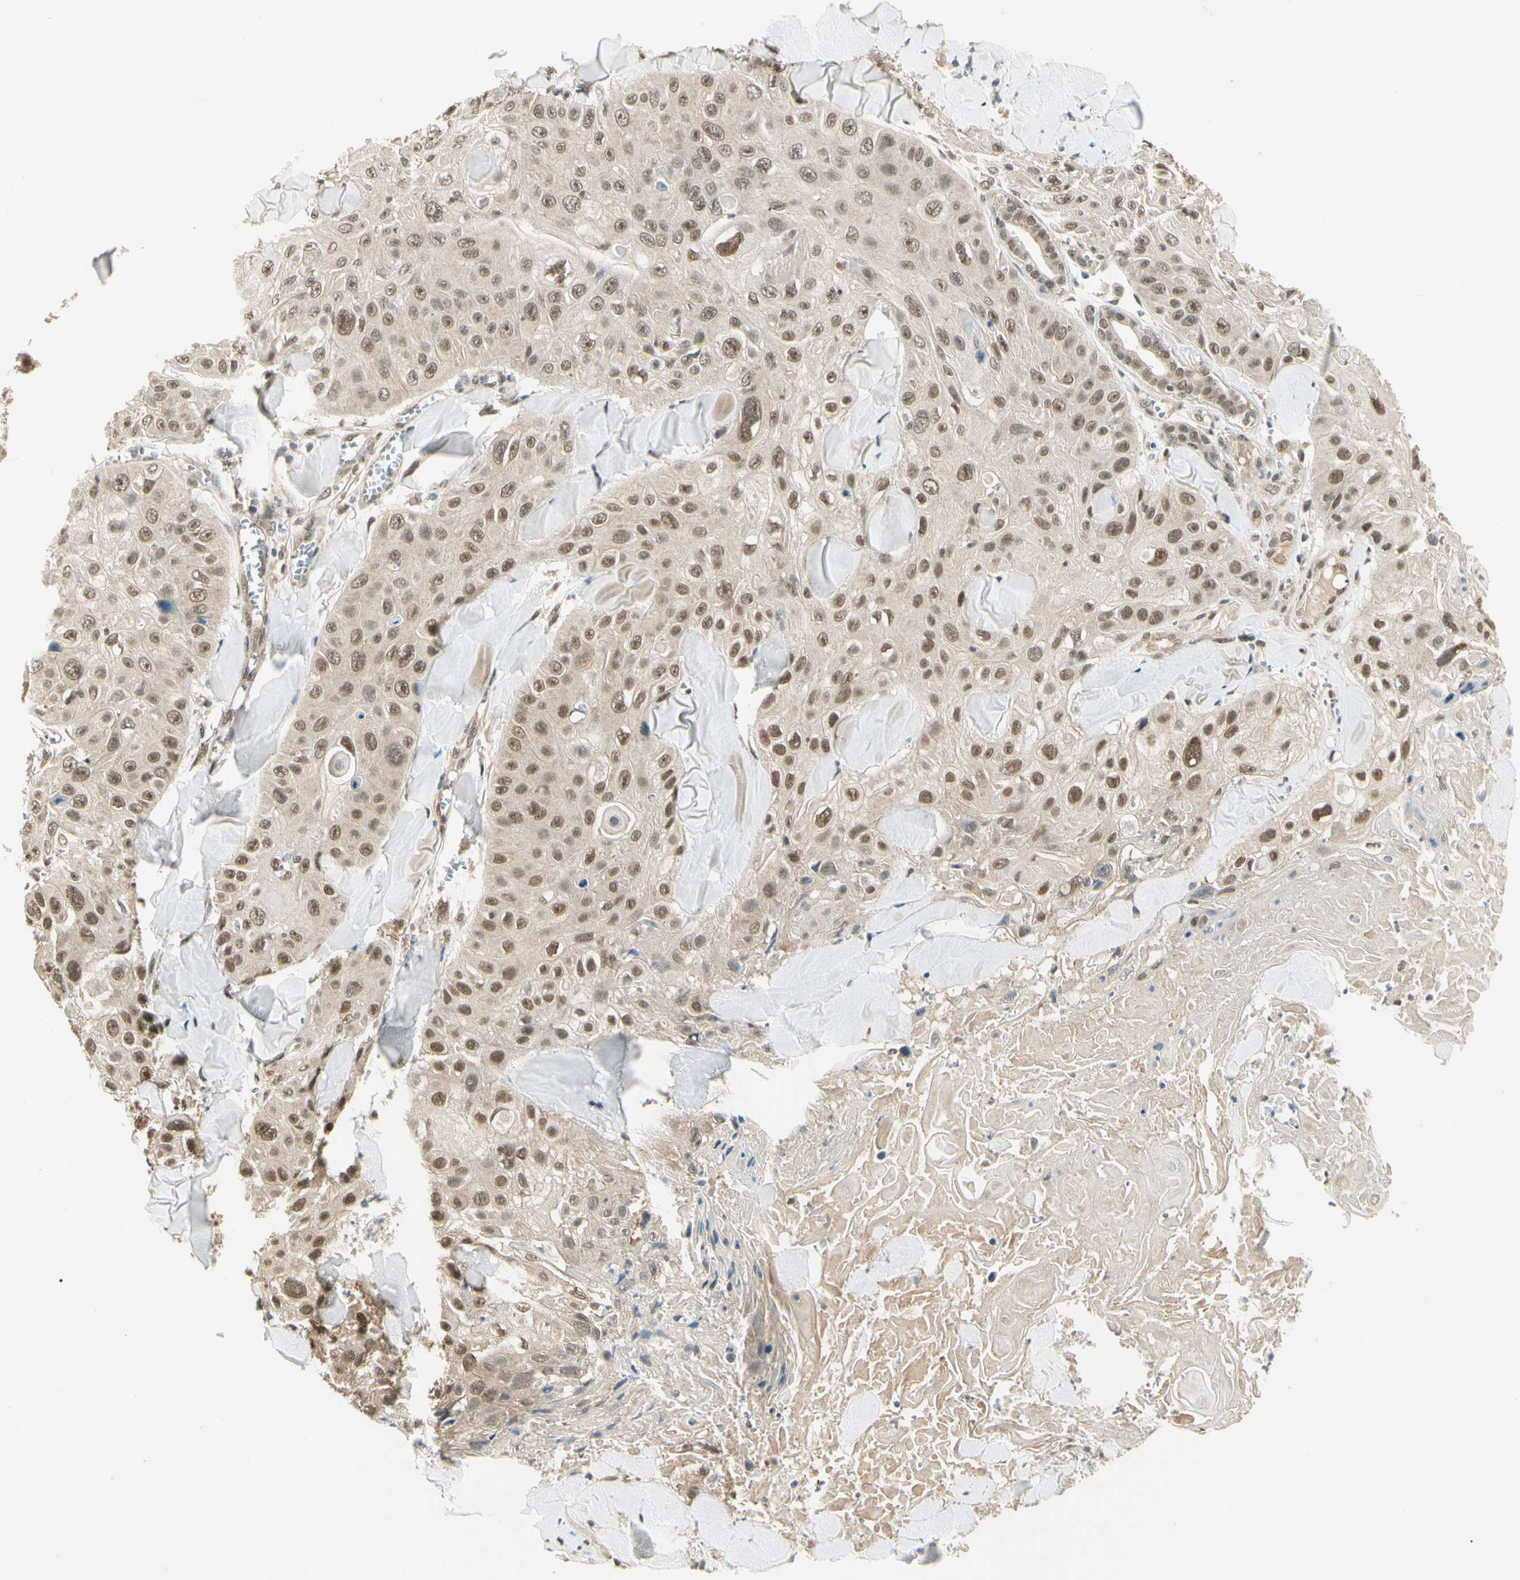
{"staining": {"intensity": "moderate", "quantity": ">75%", "location": "cytoplasmic/membranous,nuclear"}, "tissue": "skin cancer", "cell_type": "Tumor cells", "image_type": "cancer", "snomed": [{"axis": "morphology", "description": "Squamous cell carcinoma, NOS"}, {"axis": "topography", "description": "Skin"}], "caption": "A brown stain labels moderate cytoplasmic/membranous and nuclear staining of a protein in squamous cell carcinoma (skin) tumor cells.", "gene": "ZSCAN12", "patient": {"sex": "male", "age": 86}}